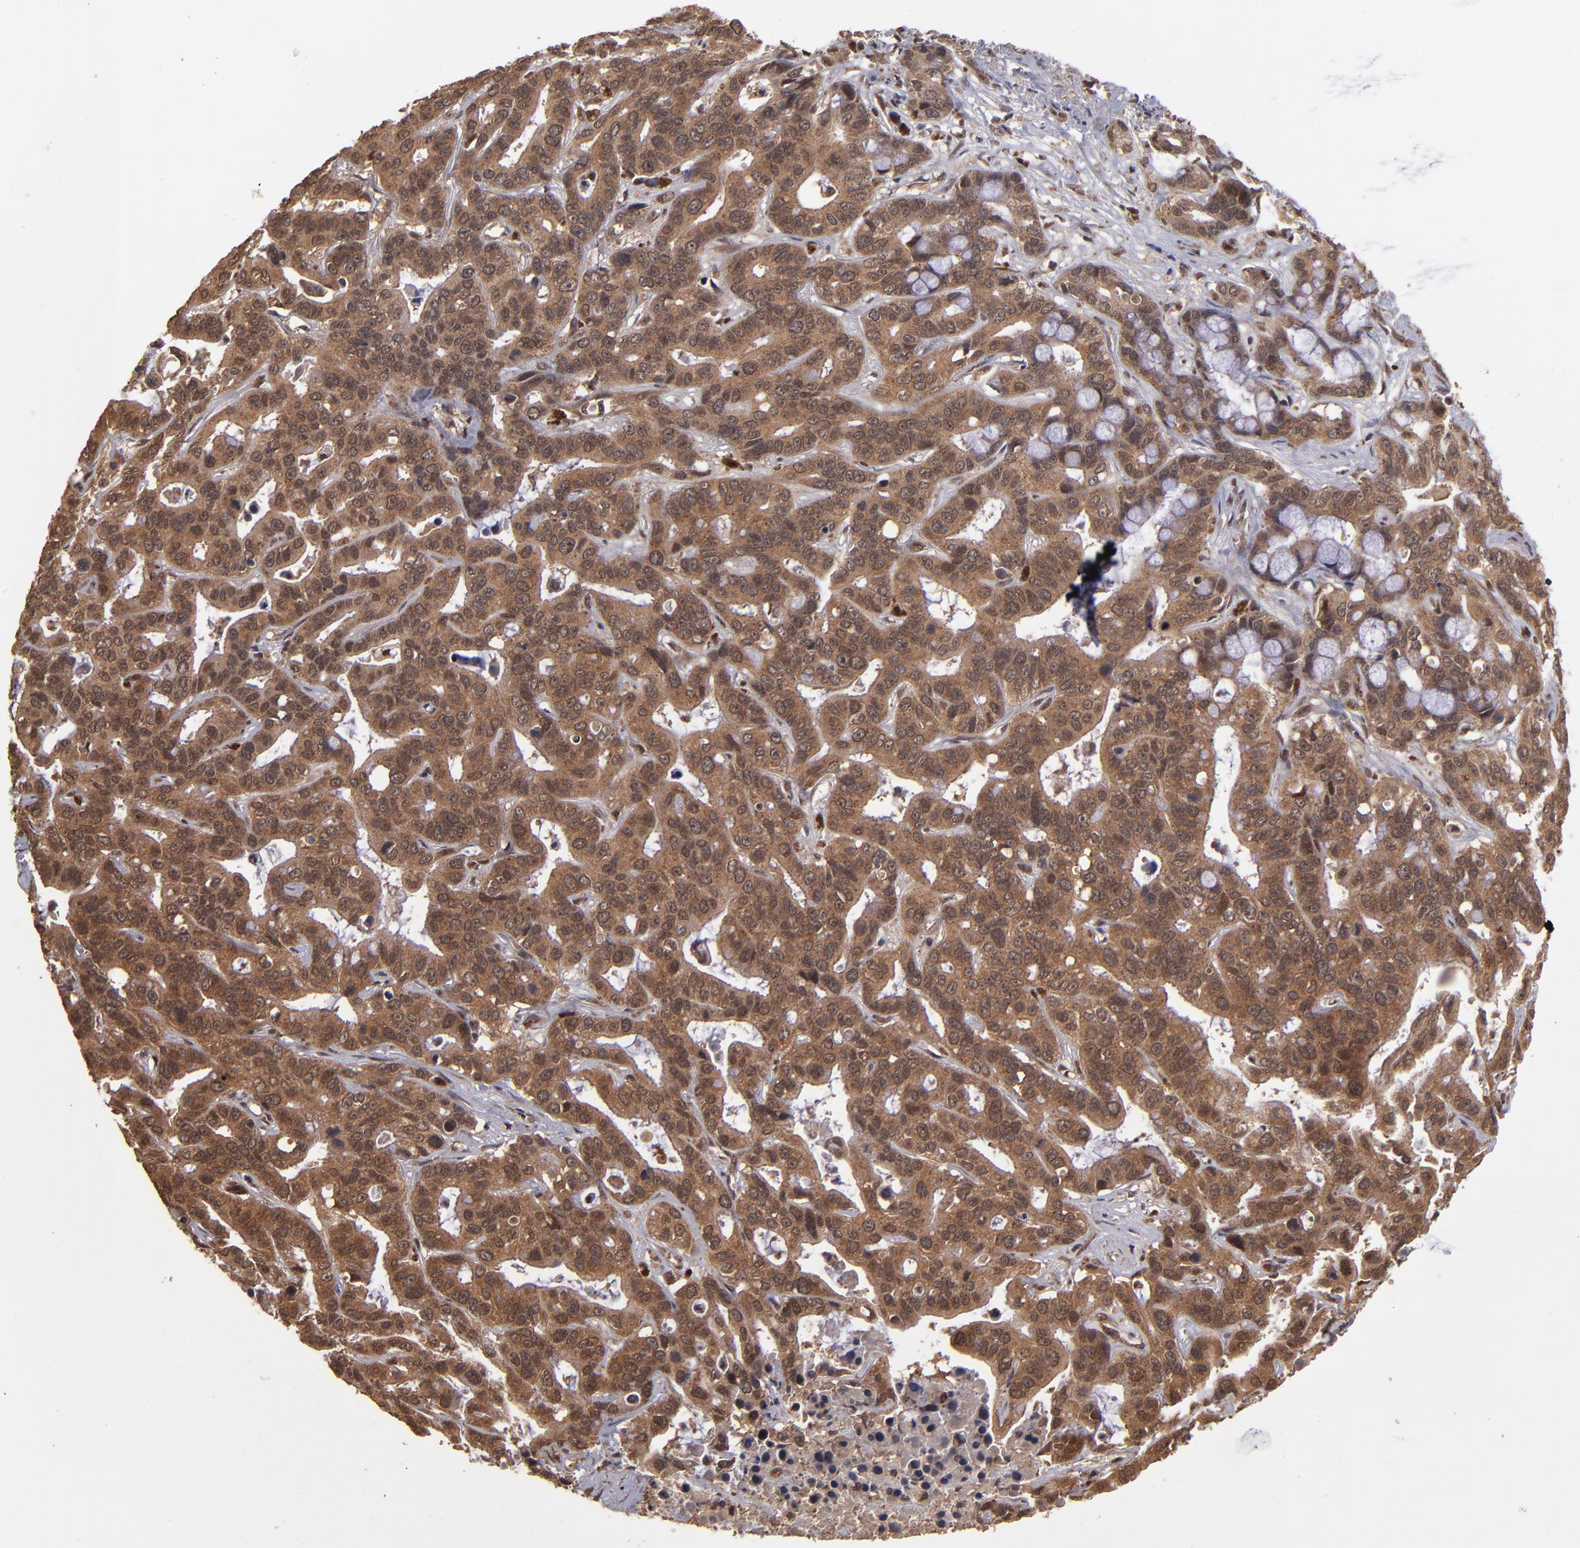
{"staining": {"intensity": "strong", "quantity": ">75%", "location": "cytoplasmic/membranous"}, "tissue": "liver cancer", "cell_type": "Tumor cells", "image_type": "cancer", "snomed": [{"axis": "morphology", "description": "Cholangiocarcinoma"}, {"axis": "topography", "description": "Liver"}], "caption": "High-power microscopy captured an immunohistochemistry histopathology image of cholangiocarcinoma (liver), revealing strong cytoplasmic/membranous positivity in about >75% of tumor cells. (Brightfield microscopy of DAB IHC at high magnification).", "gene": "NFE2L2", "patient": {"sex": "female", "age": 65}}